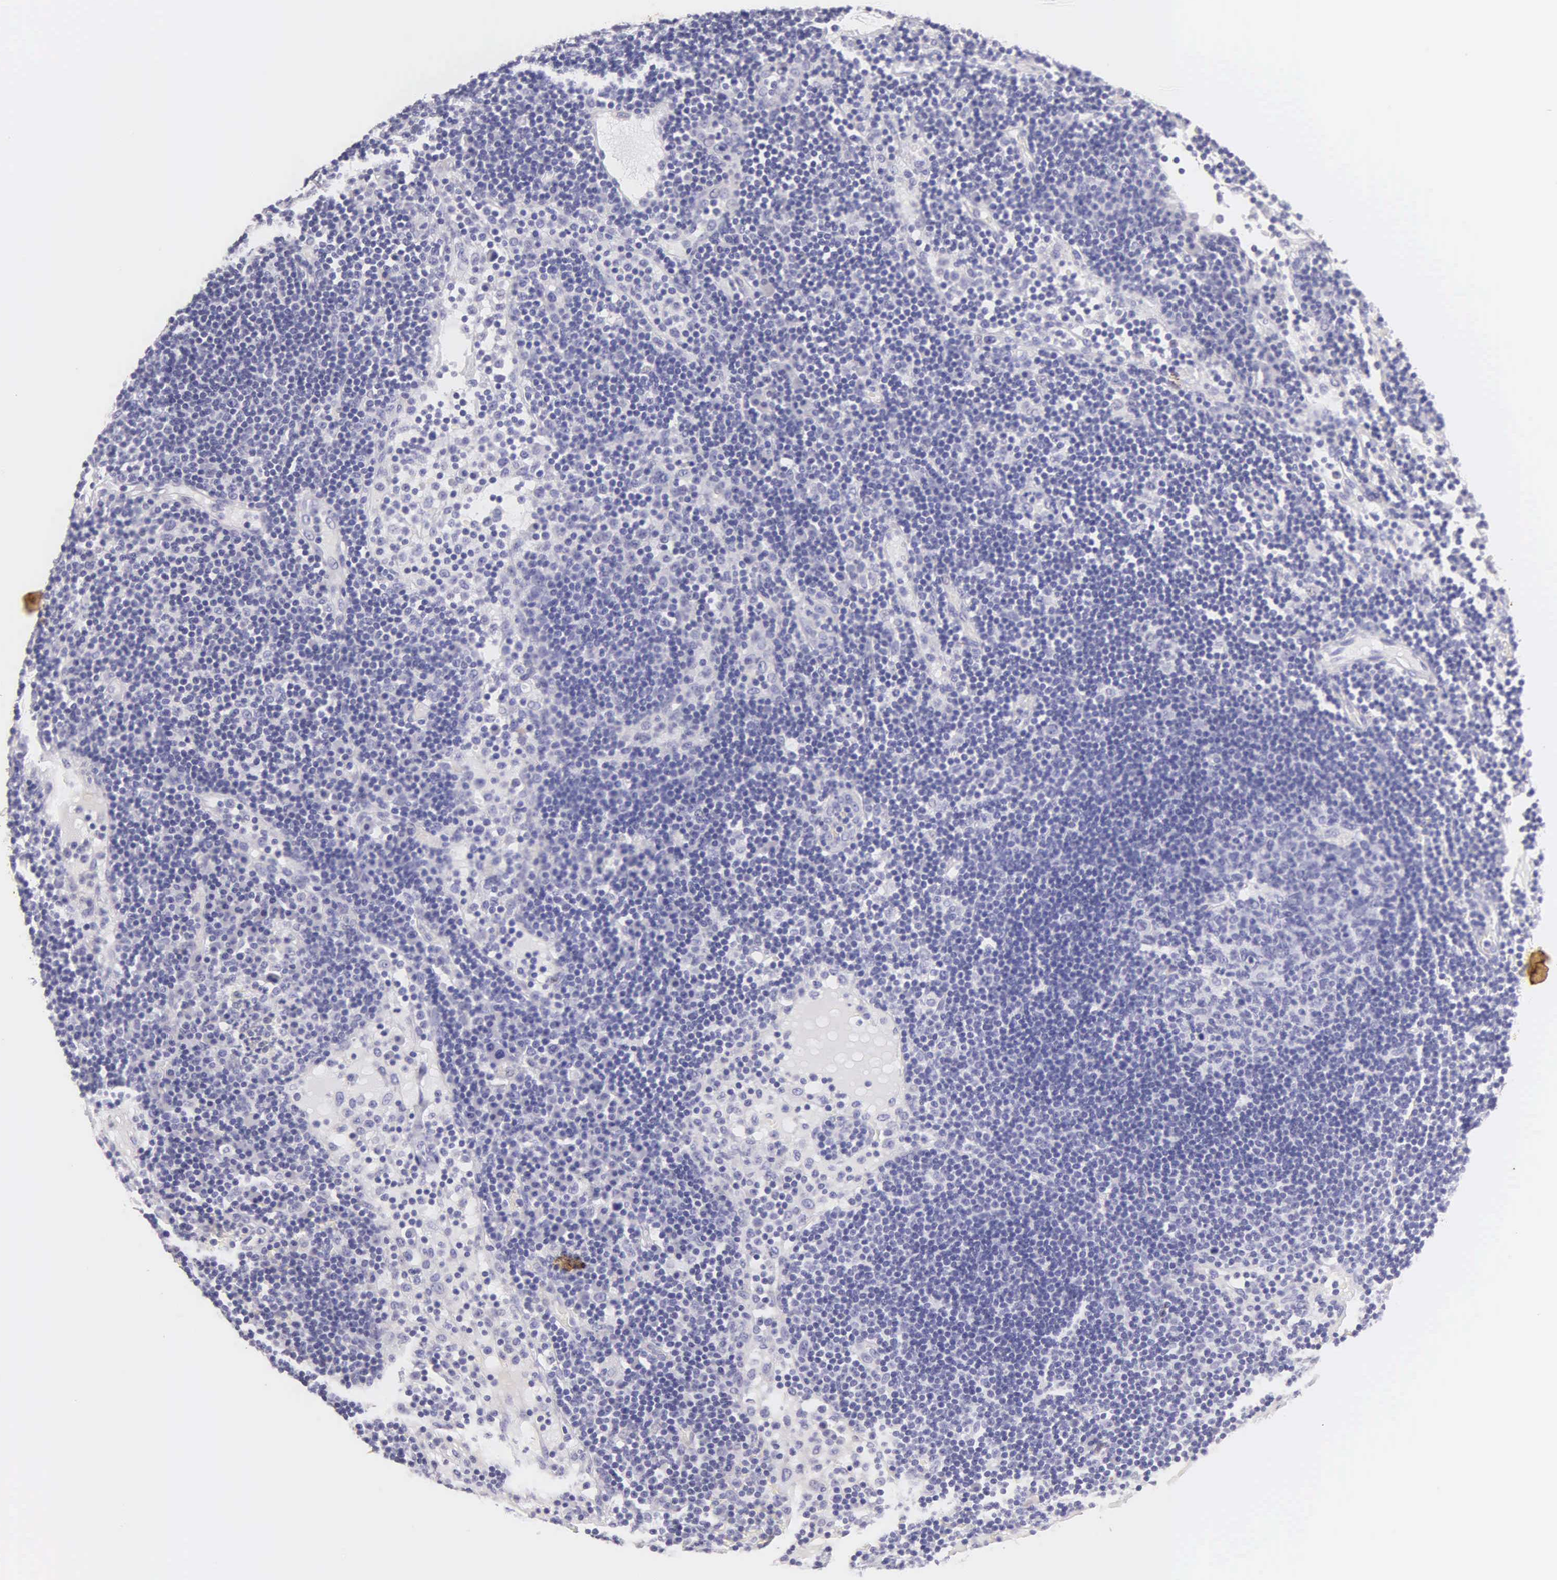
{"staining": {"intensity": "negative", "quantity": "none", "location": "none"}, "tissue": "lymph node", "cell_type": "Germinal center cells", "image_type": "normal", "snomed": [{"axis": "morphology", "description": "Normal tissue, NOS"}, {"axis": "topography", "description": "Lymph node"}], "caption": "There is no significant expression in germinal center cells of lymph node. (DAB (3,3'-diaminobenzidine) immunohistochemistry (IHC), high magnification).", "gene": "KRT17", "patient": {"sex": "male", "age": 54}}